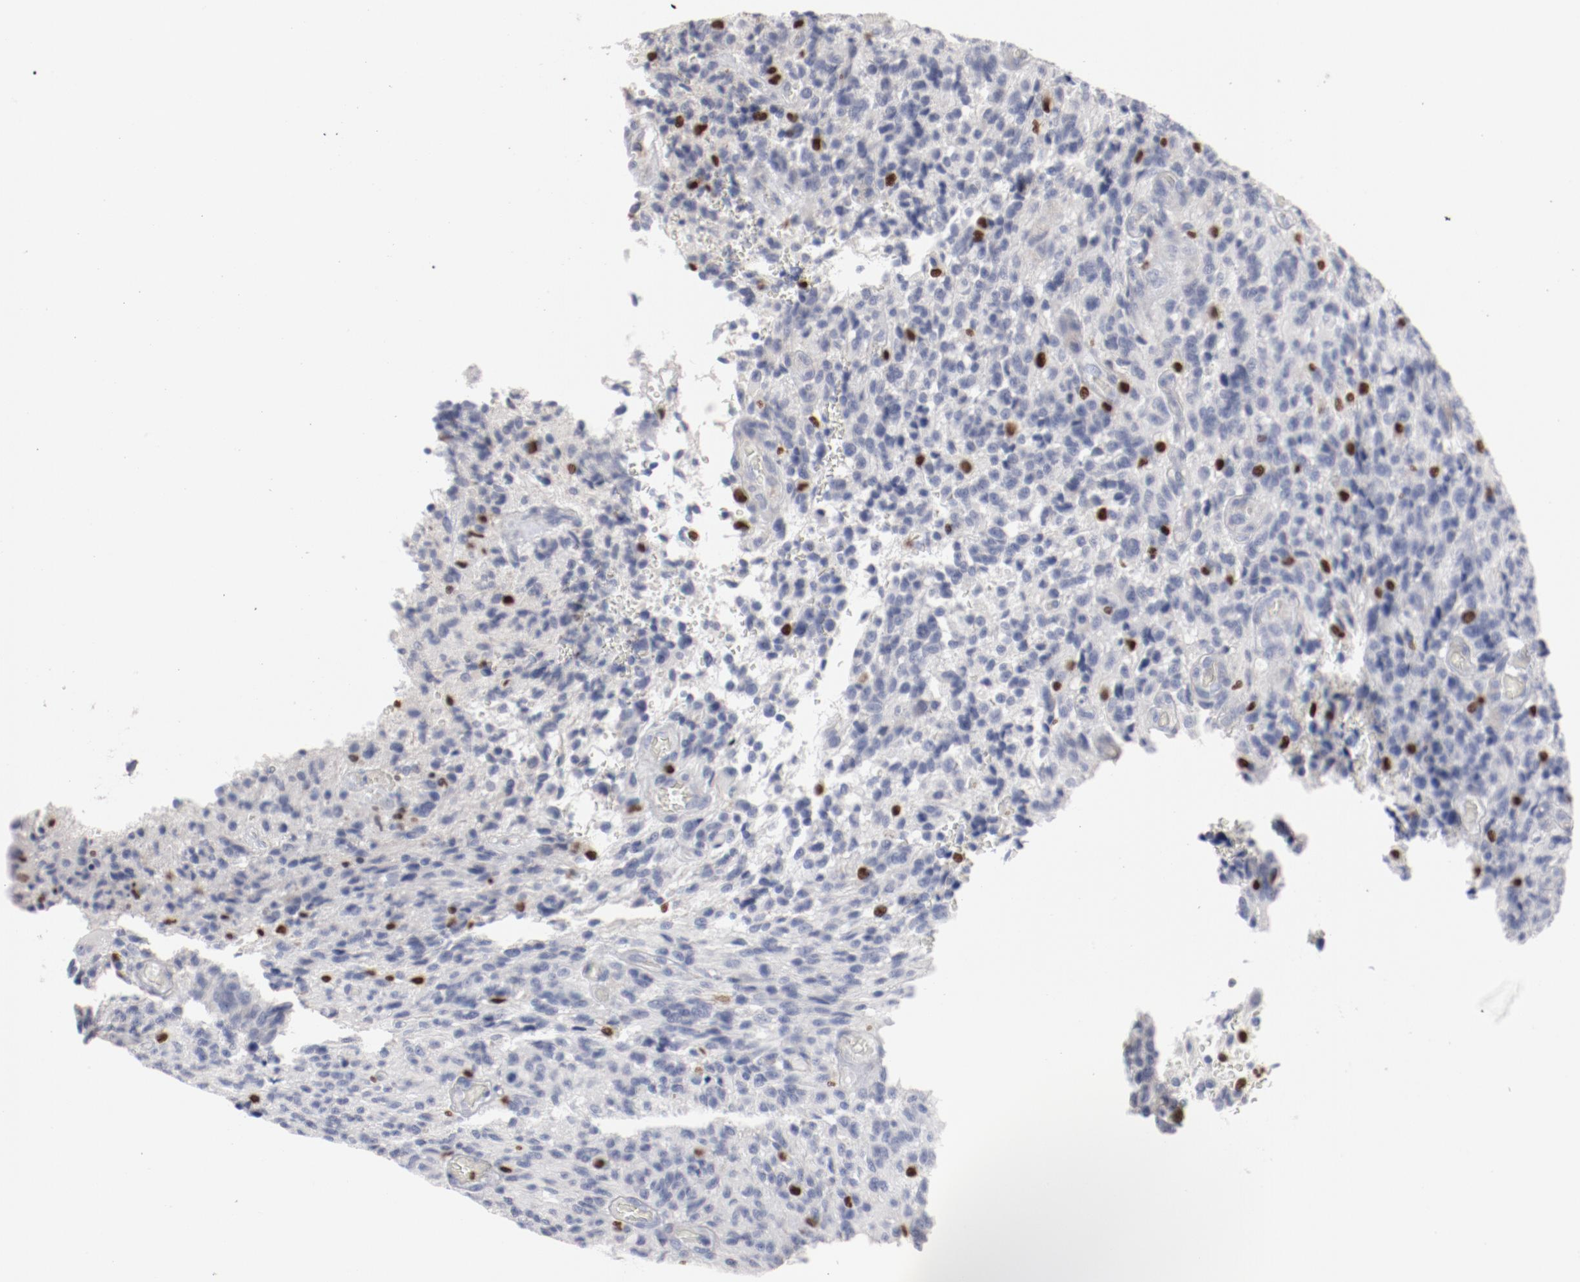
{"staining": {"intensity": "negative", "quantity": "none", "location": "none"}, "tissue": "glioma", "cell_type": "Tumor cells", "image_type": "cancer", "snomed": [{"axis": "morphology", "description": "Normal tissue, NOS"}, {"axis": "morphology", "description": "Glioma, malignant, High grade"}, {"axis": "topography", "description": "Cerebral cortex"}], "caption": "Tumor cells are negative for brown protein staining in glioma. The staining was performed using DAB (3,3'-diaminobenzidine) to visualize the protein expression in brown, while the nuclei were stained in blue with hematoxylin (Magnification: 20x).", "gene": "SPI1", "patient": {"sex": "male", "age": 56}}